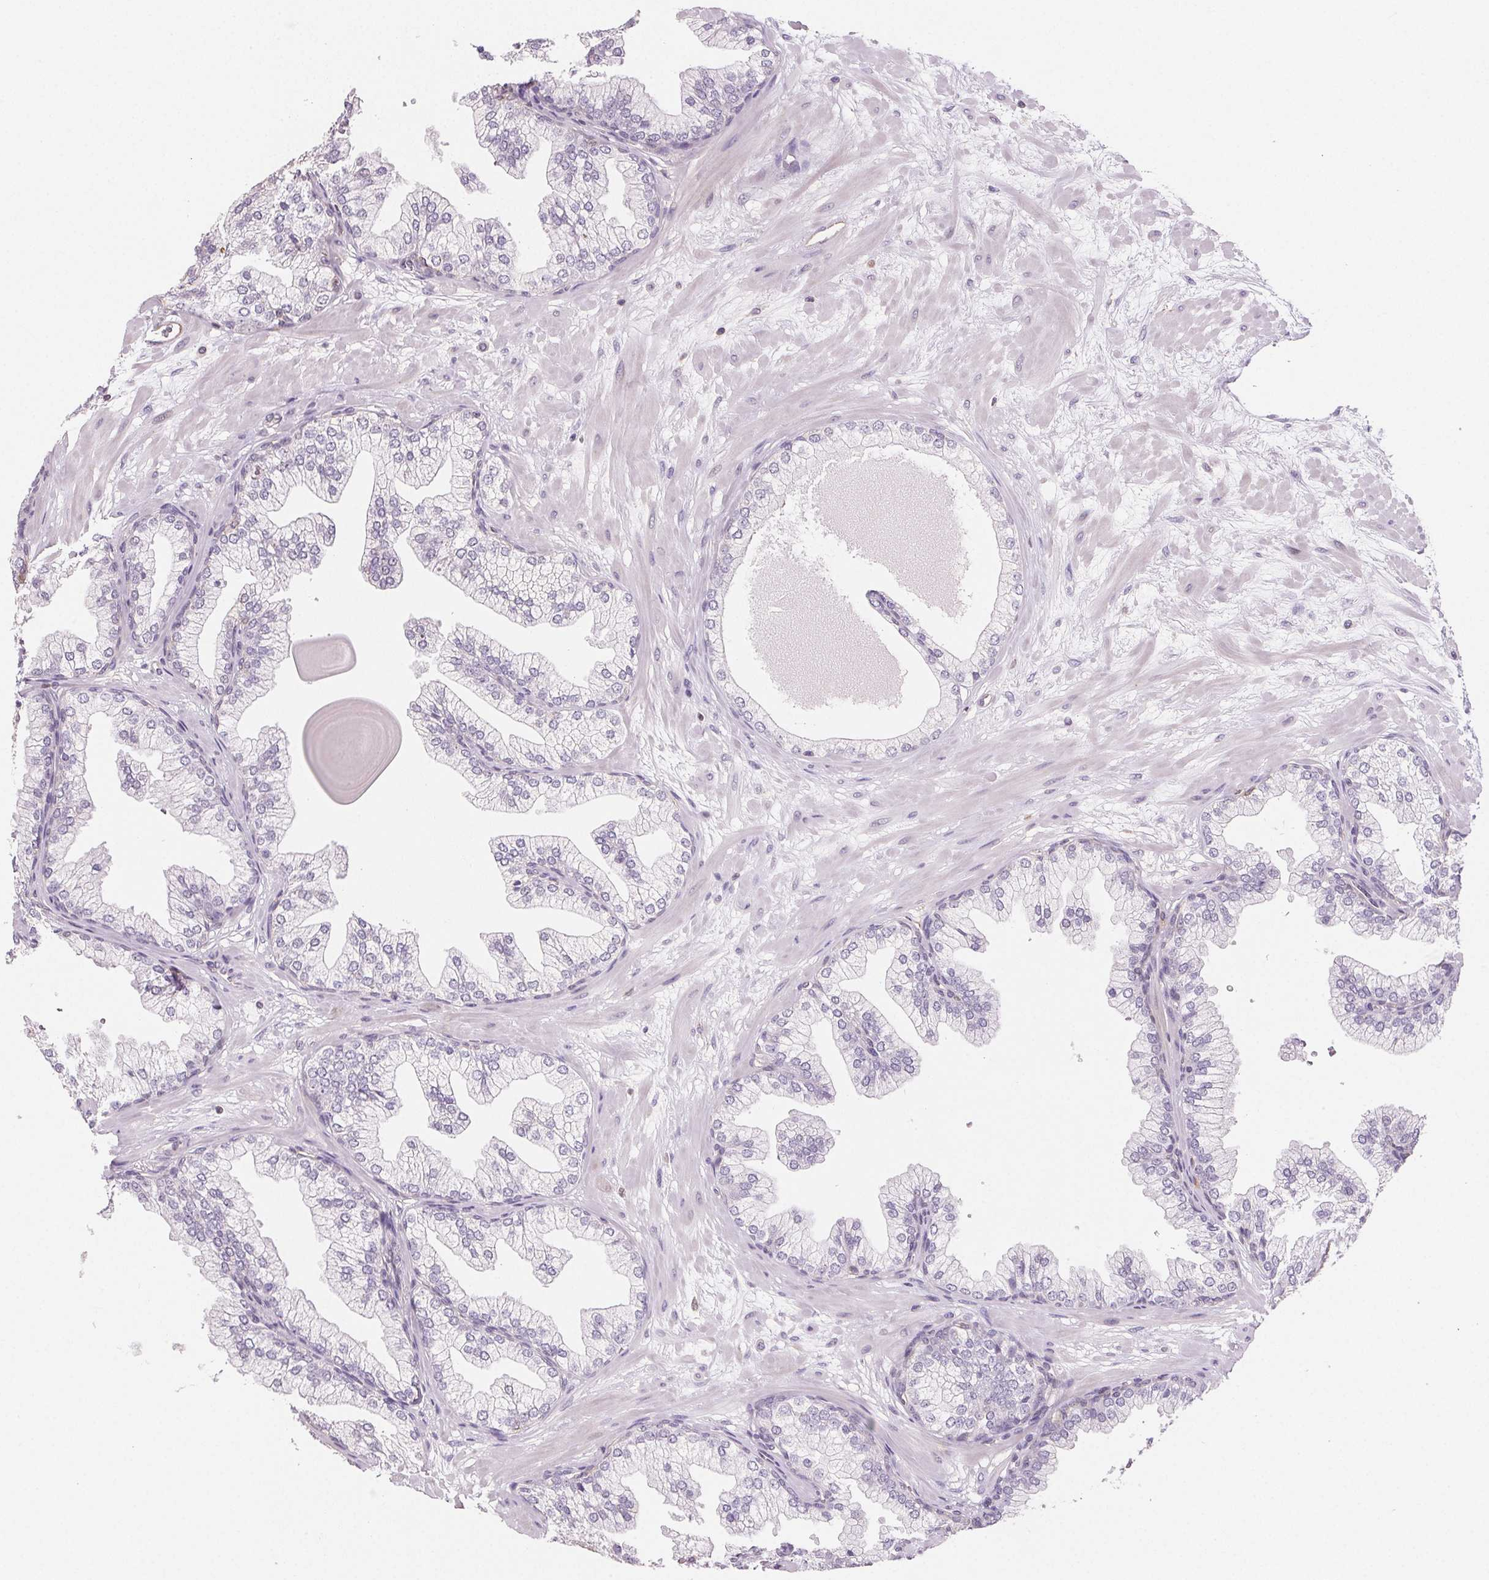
{"staining": {"intensity": "negative", "quantity": "none", "location": "none"}, "tissue": "prostate", "cell_type": "Glandular cells", "image_type": "normal", "snomed": [{"axis": "morphology", "description": "Normal tissue, NOS"}, {"axis": "topography", "description": "Prostate"}, {"axis": "topography", "description": "Peripheral nerve tissue"}], "caption": "IHC micrograph of normal prostate stained for a protein (brown), which reveals no staining in glandular cells.", "gene": "GBP1", "patient": {"sex": "male", "age": 61}}